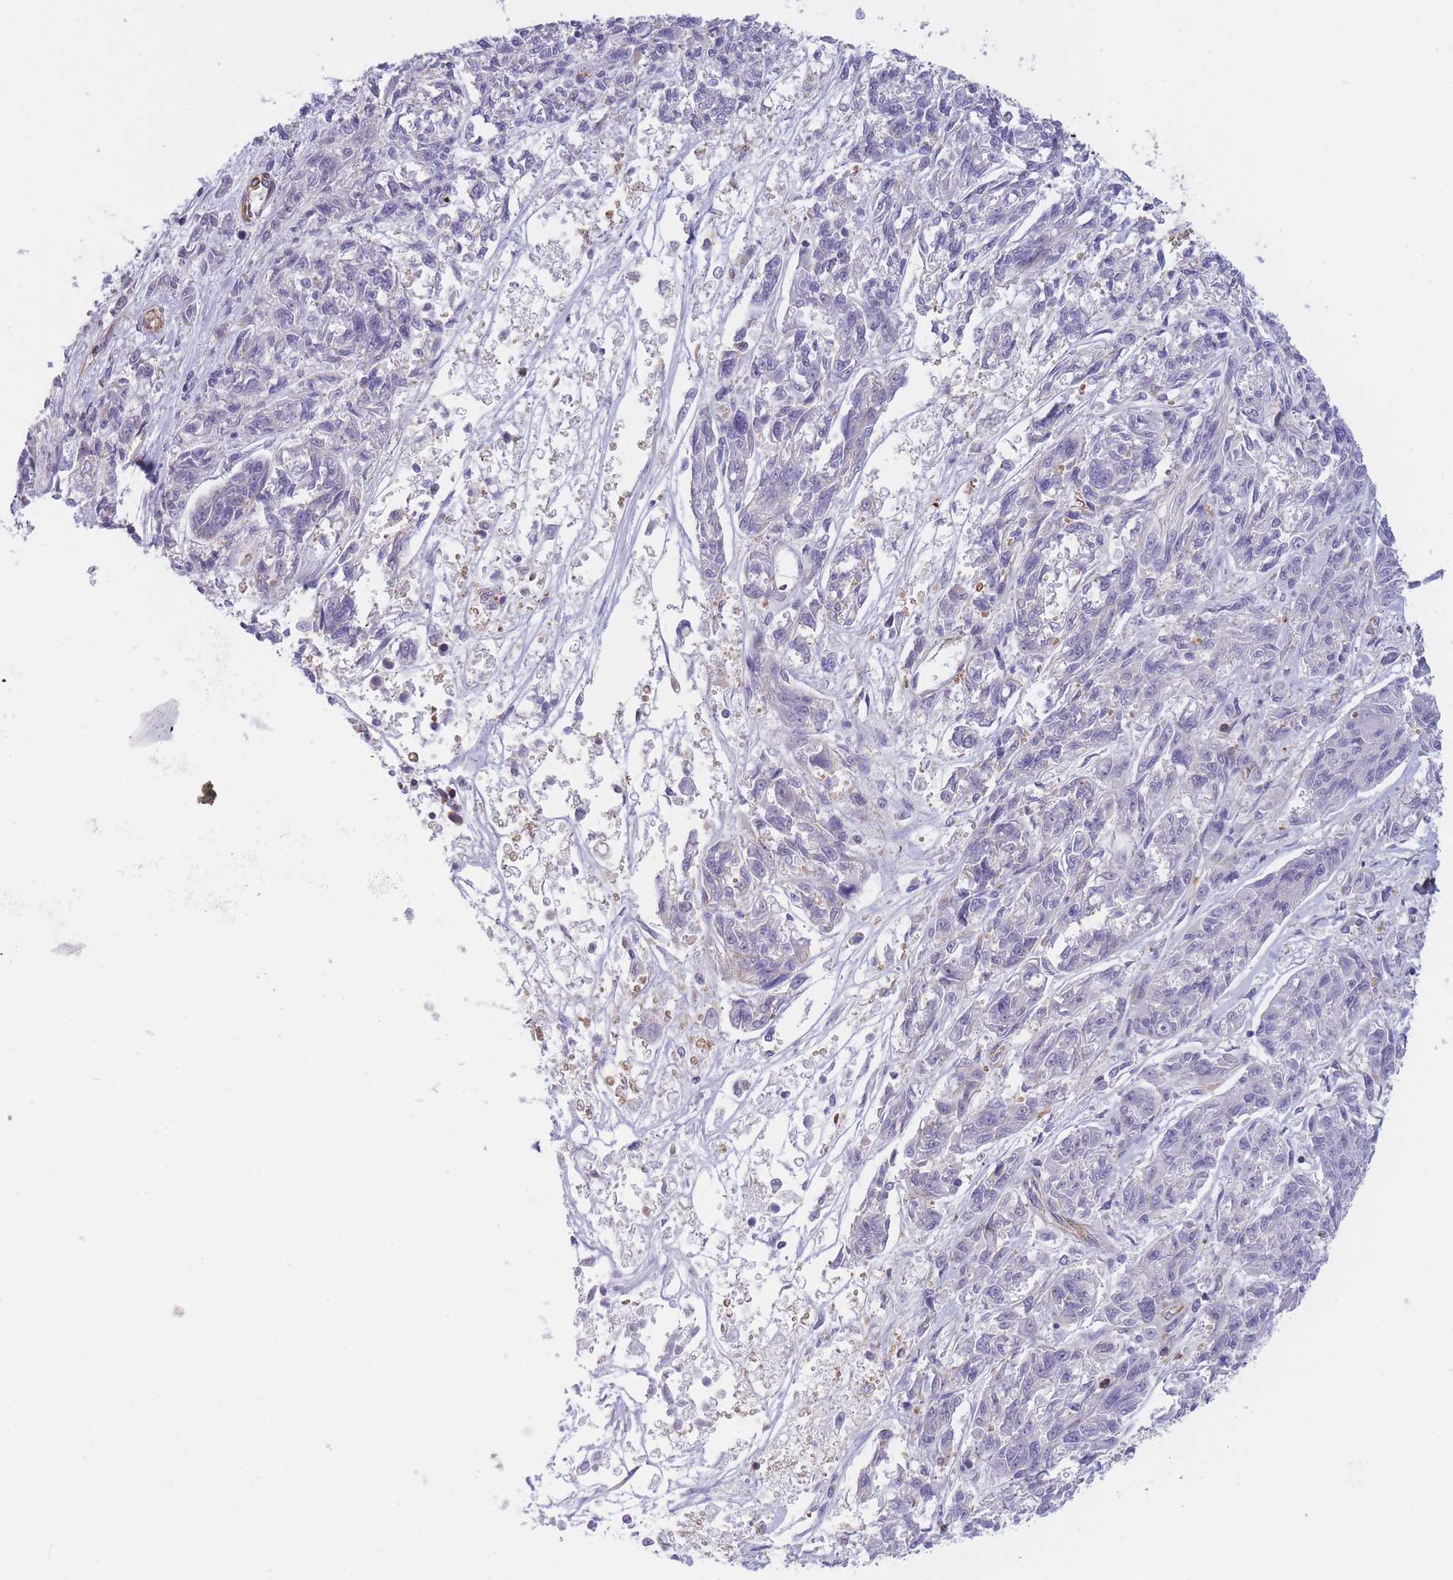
{"staining": {"intensity": "negative", "quantity": "none", "location": "none"}, "tissue": "melanoma", "cell_type": "Tumor cells", "image_type": "cancer", "snomed": [{"axis": "morphology", "description": "Malignant melanoma, NOS"}, {"axis": "topography", "description": "Skin"}], "caption": "High power microscopy image of an immunohistochemistry (IHC) photomicrograph of malignant melanoma, revealing no significant positivity in tumor cells.", "gene": "CDC25B", "patient": {"sex": "male", "age": 53}}